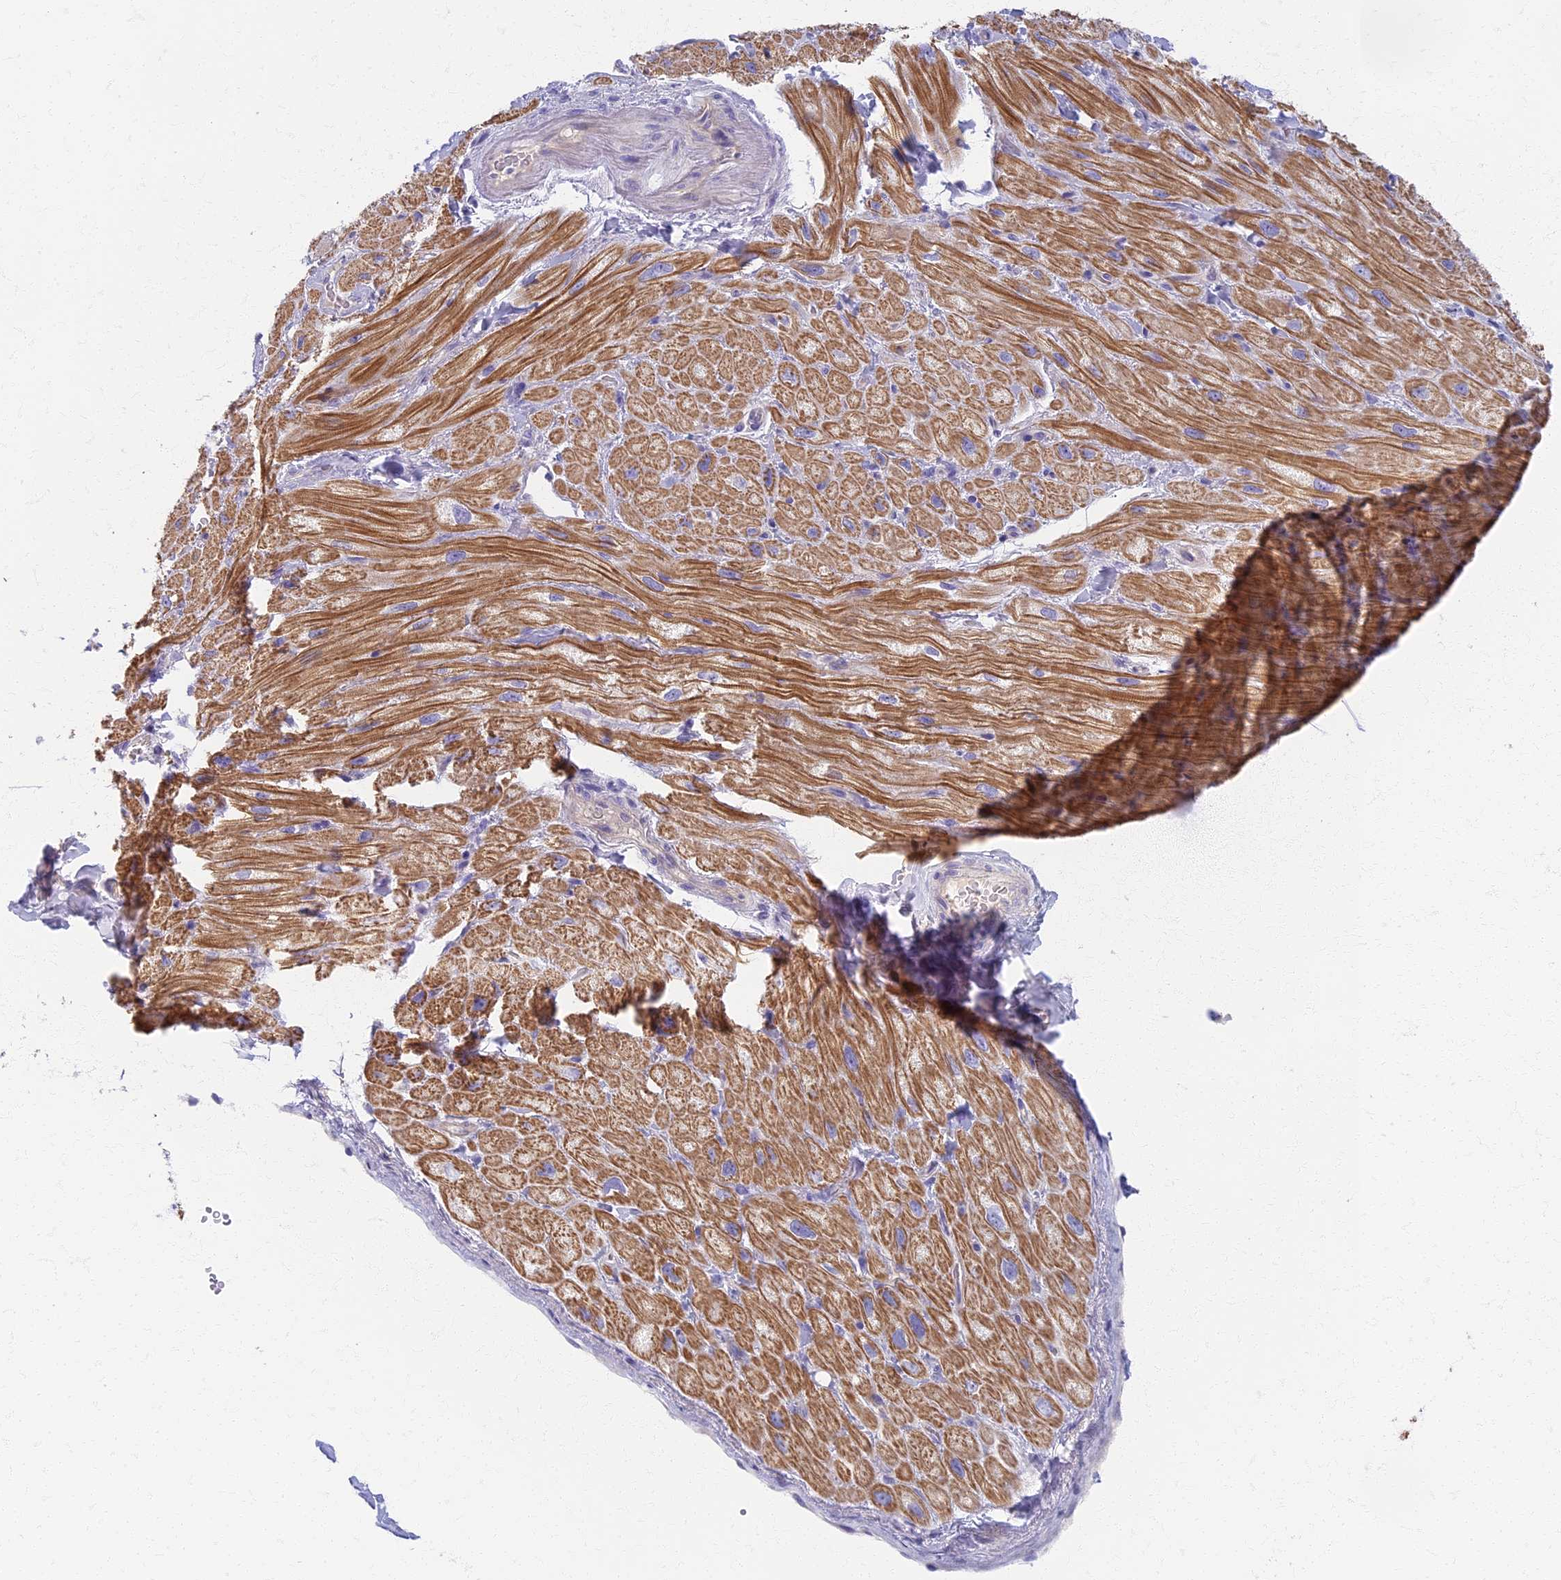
{"staining": {"intensity": "moderate", "quantity": "25%-75%", "location": "cytoplasmic/membranous"}, "tissue": "heart muscle", "cell_type": "Cardiomyocytes", "image_type": "normal", "snomed": [{"axis": "morphology", "description": "Normal tissue, NOS"}, {"axis": "topography", "description": "Heart"}], "caption": "Immunohistochemistry image of benign human heart muscle stained for a protein (brown), which demonstrates medium levels of moderate cytoplasmic/membranous staining in about 25%-75% of cardiomyocytes.", "gene": "AP4E1", "patient": {"sex": "male", "age": 65}}